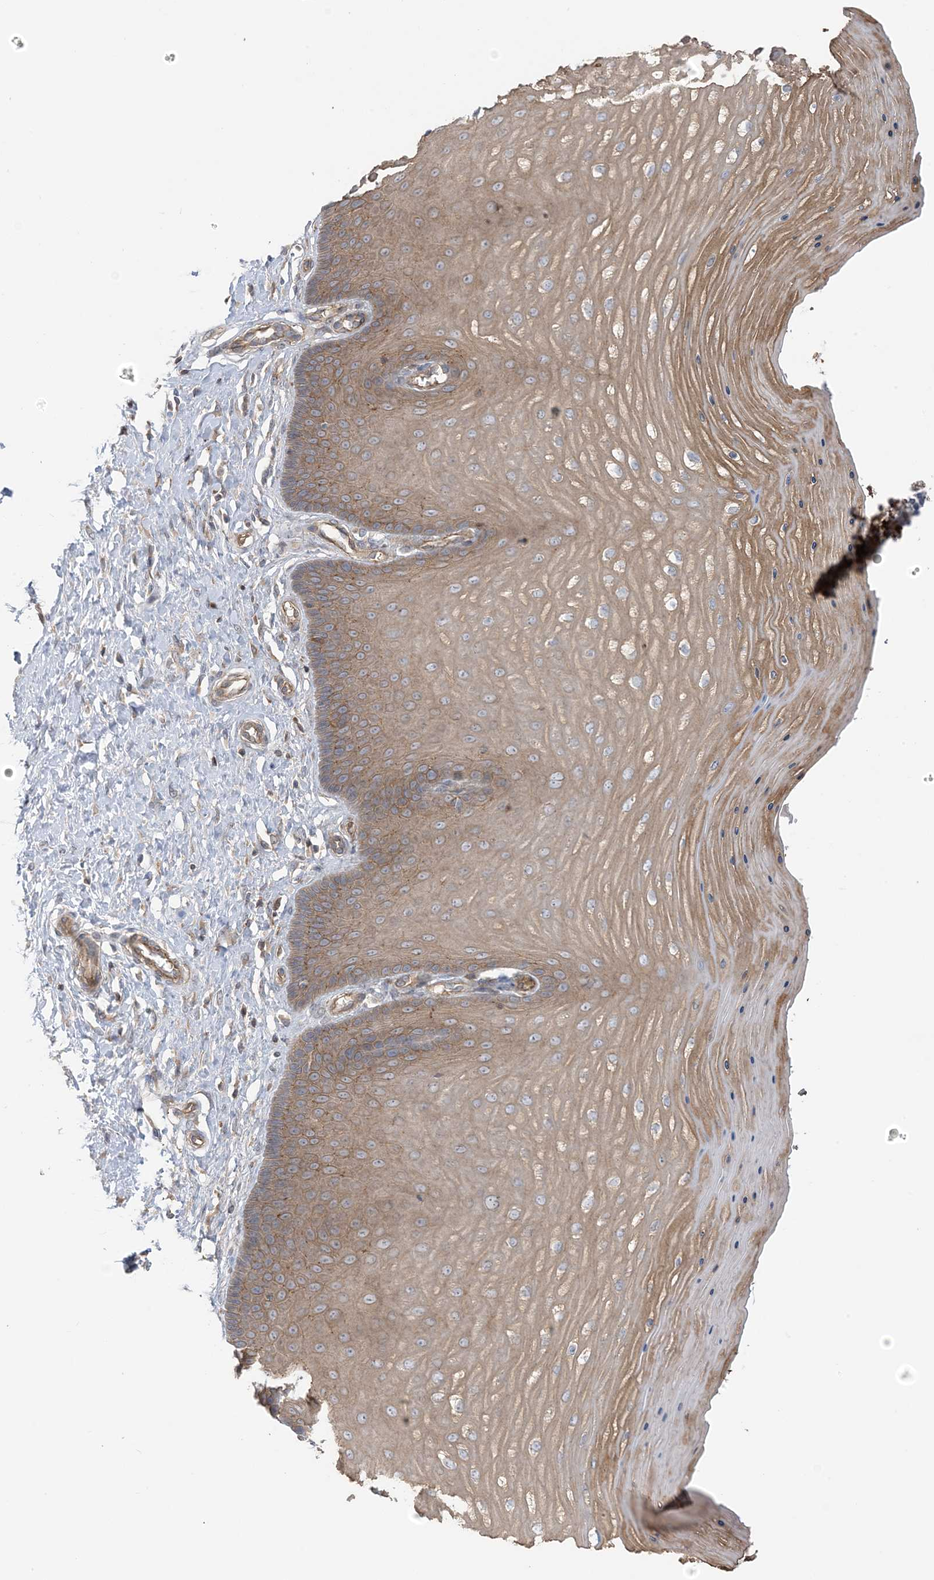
{"staining": {"intensity": "weak", "quantity": "25%-75%", "location": "cytoplasmic/membranous"}, "tissue": "cervix", "cell_type": "Glandular cells", "image_type": "normal", "snomed": [{"axis": "morphology", "description": "Normal tissue, NOS"}, {"axis": "topography", "description": "Cervix"}], "caption": "Brown immunohistochemical staining in unremarkable human cervix displays weak cytoplasmic/membranous expression in about 25%-75% of glandular cells.", "gene": "ICMT", "patient": {"sex": "female", "age": 55}}